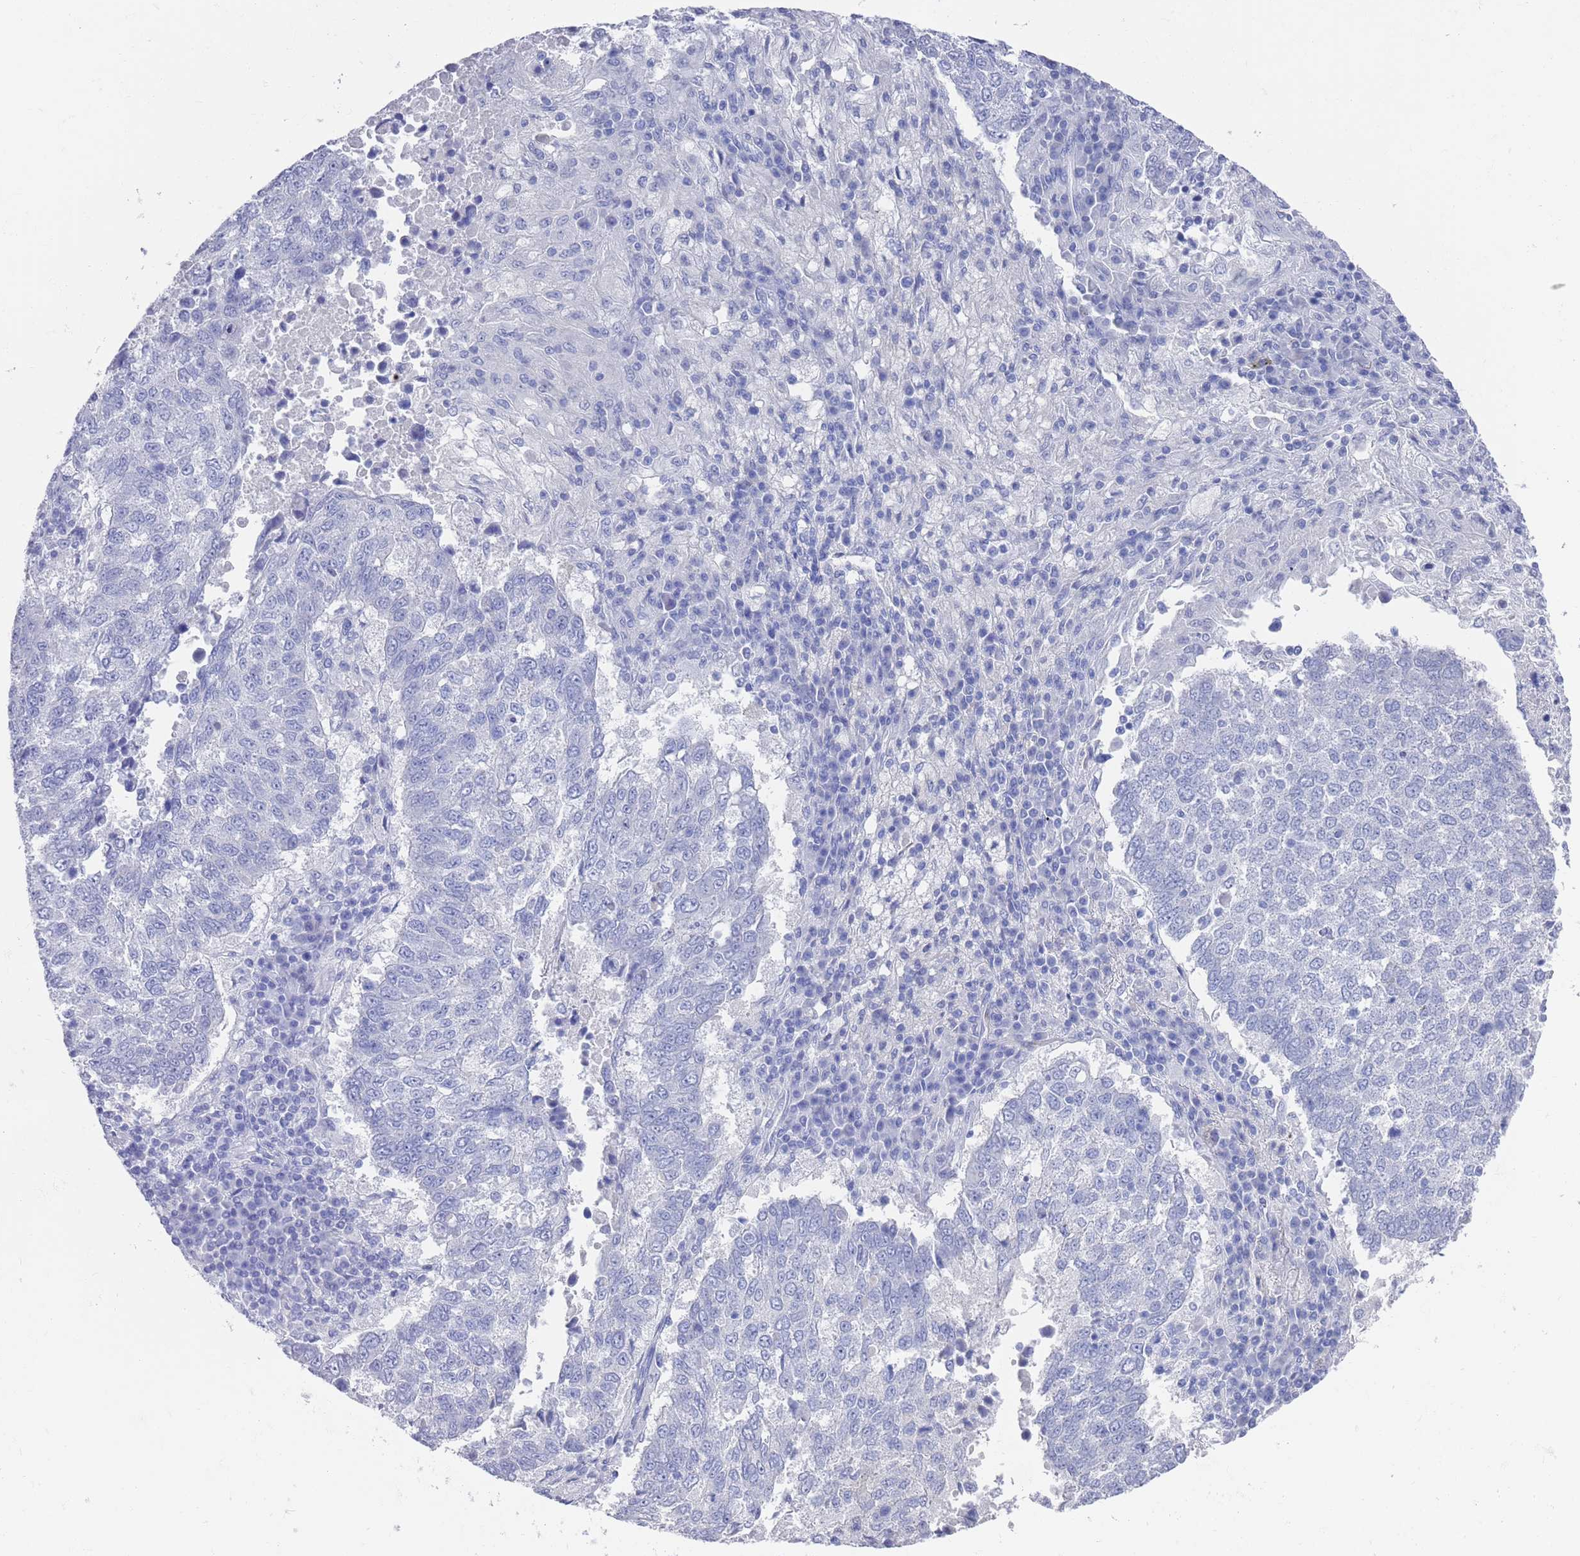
{"staining": {"intensity": "negative", "quantity": "none", "location": "none"}, "tissue": "lung cancer", "cell_type": "Tumor cells", "image_type": "cancer", "snomed": [{"axis": "morphology", "description": "Squamous cell carcinoma, NOS"}, {"axis": "topography", "description": "Lung"}], "caption": "Immunohistochemistry (IHC) image of human lung squamous cell carcinoma stained for a protein (brown), which exhibits no positivity in tumor cells. (DAB IHC visualized using brightfield microscopy, high magnification).", "gene": "MTMR2", "patient": {"sex": "male", "age": 73}}